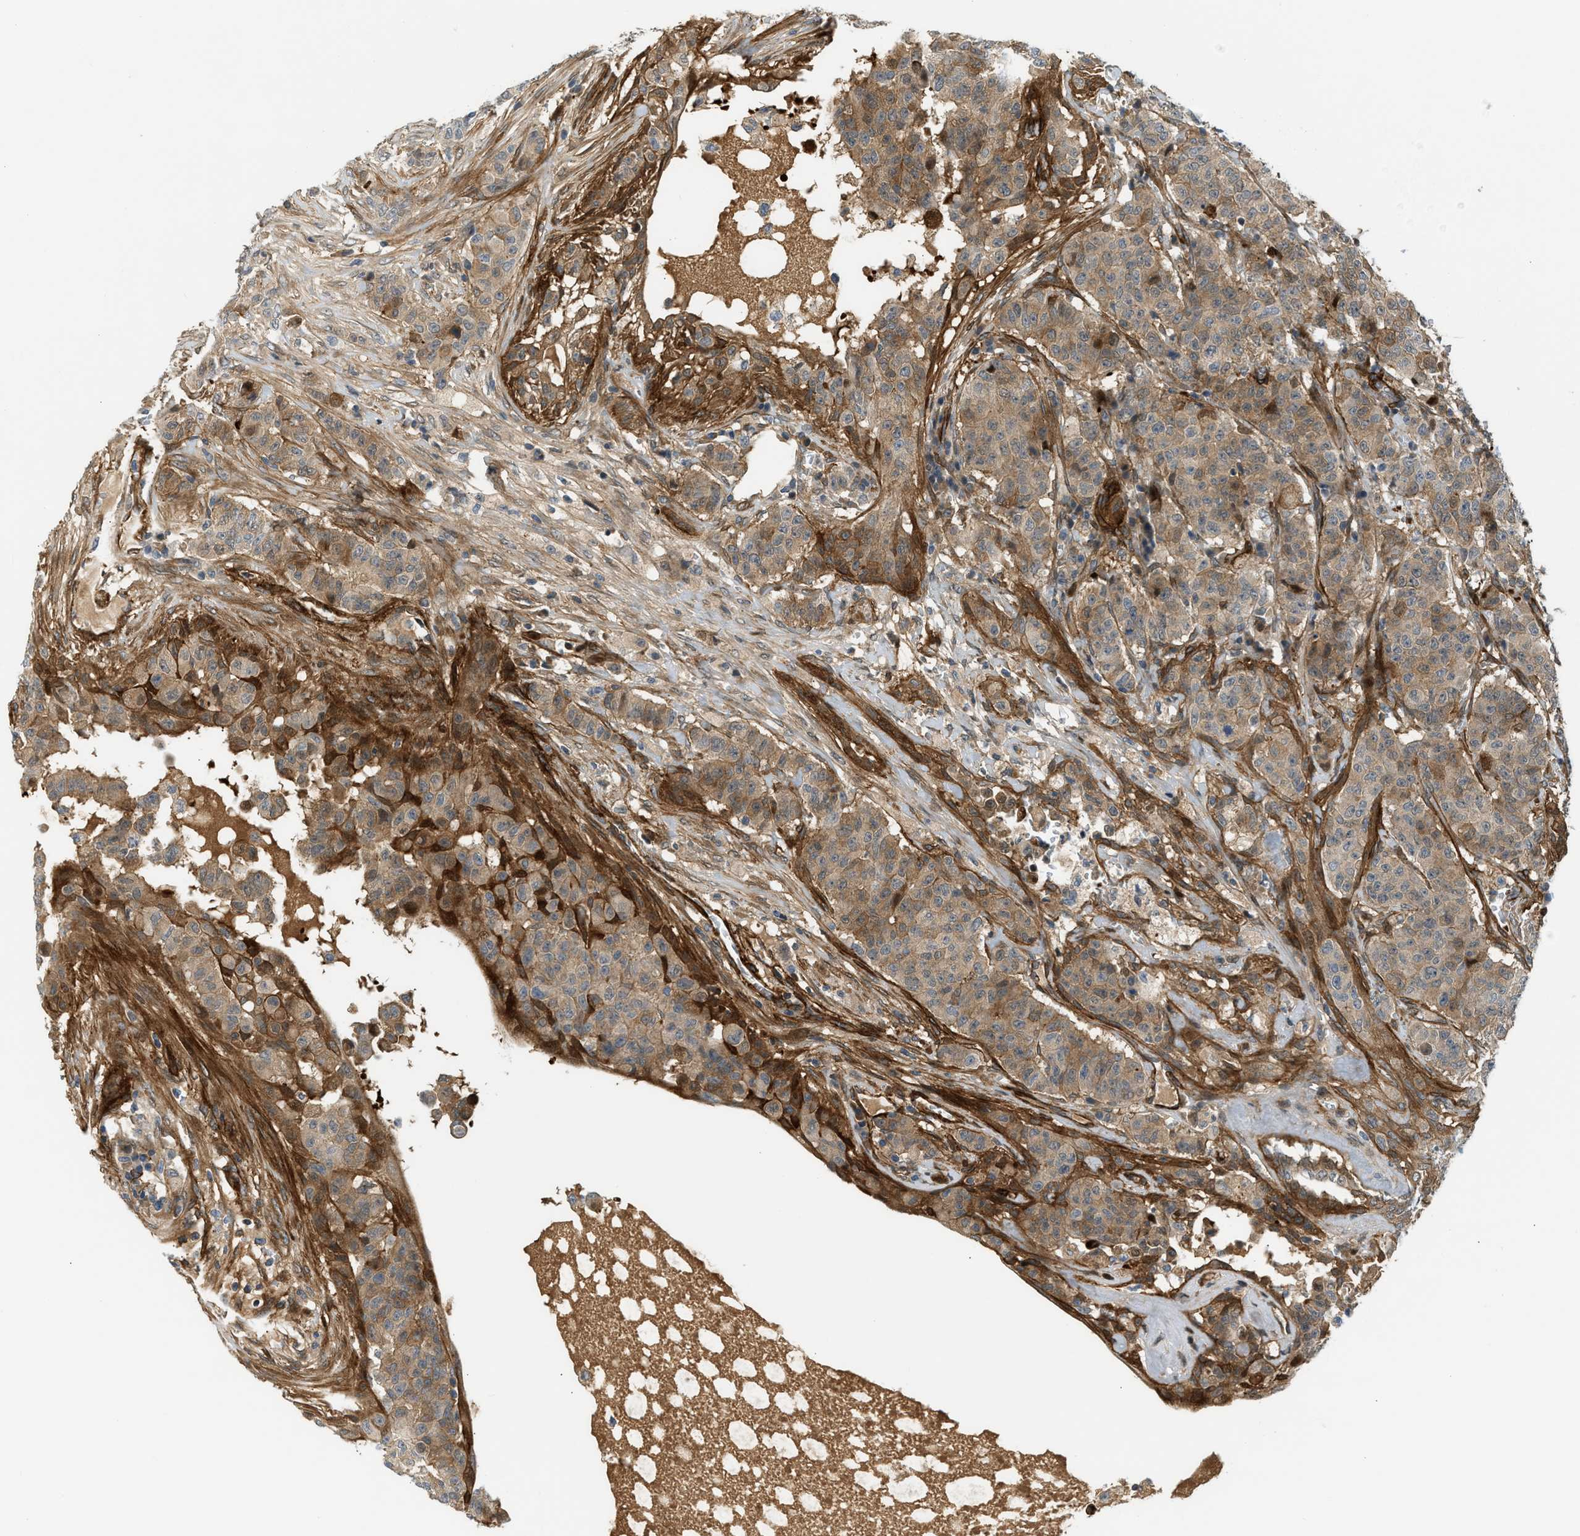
{"staining": {"intensity": "moderate", "quantity": ">75%", "location": "cytoplasmic/membranous"}, "tissue": "breast cancer", "cell_type": "Tumor cells", "image_type": "cancer", "snomed": [{"axis": "morphology", "description": "Normal tissue, NOS"}, {"axis": "morphology", "description": "Duct carcinoma"}, {"axis": "topography", "description": "Breast"}], "caption": "High-magnification brightfield microscopy of breast cancer stained with DAB (3,3'-diaminobenzidine) (brown) and counterstained with hematoxylin (blue). tumor cells exhibit moderate cytoplasmic/membranous expression is appreciated in approximately>75% of cells.", "gene": "EDNRA", "patient": {"sex": "female", "age": 40}}